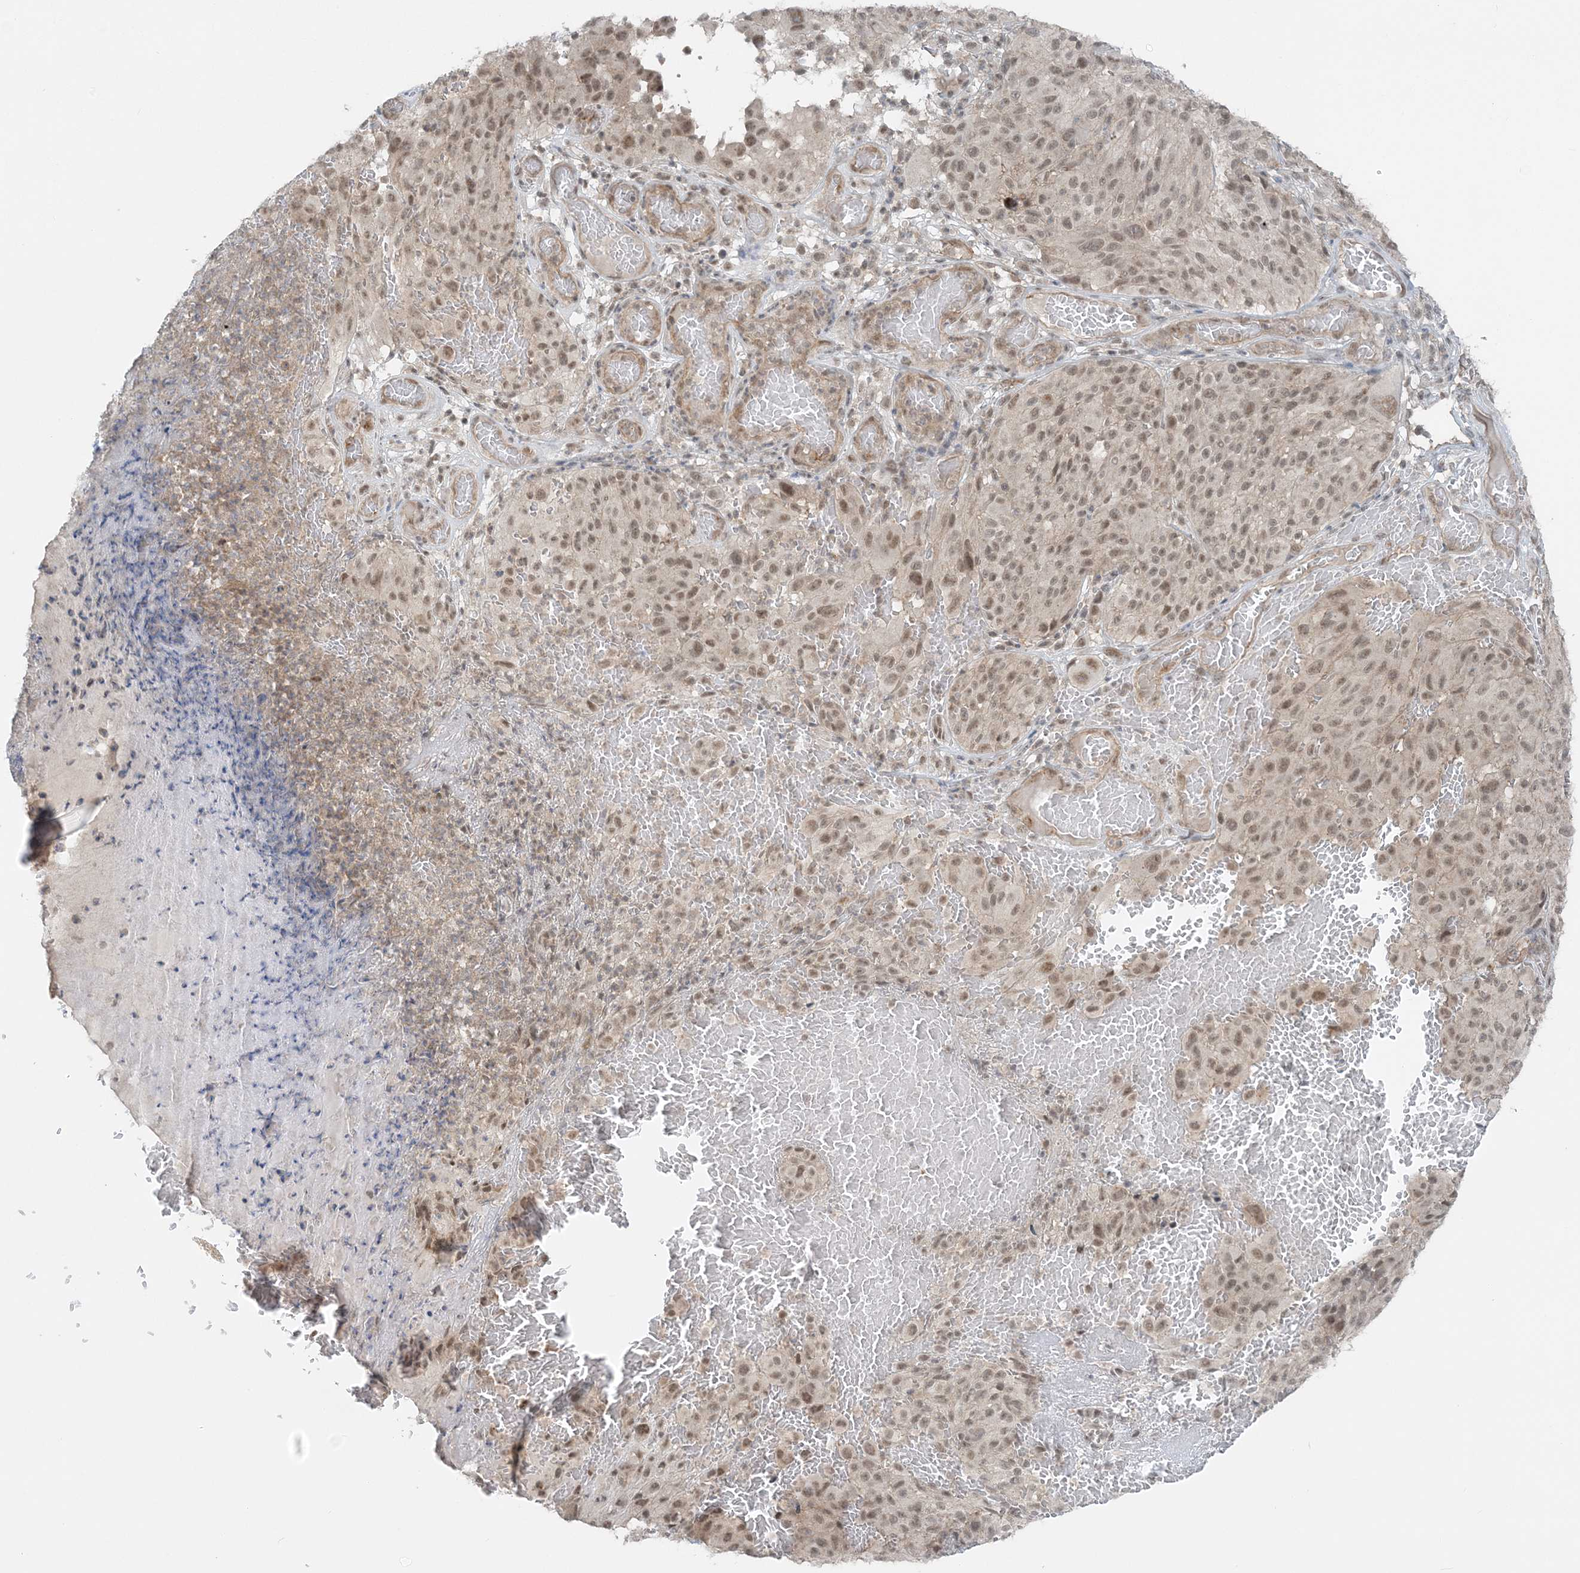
{"staining": {"intensity": "moderate", "quantity": ">75%", "location": "nuclear"}, "tissue": "melanoma", "cell_type": "Tumor cells", "image_type": "cancer", "snomed": [{"axis": "morphology", "description": "Malignant melanoma, NOS"}, {"axis": "topography", "description": "Skin"}], "caption": "Human melanoma stained for a protein (brown) displays moderate nuclear positive staining in about >75% of tumor cells.", "gene": "ATP11A", "patient": {"sex": "male", "age": 83}}